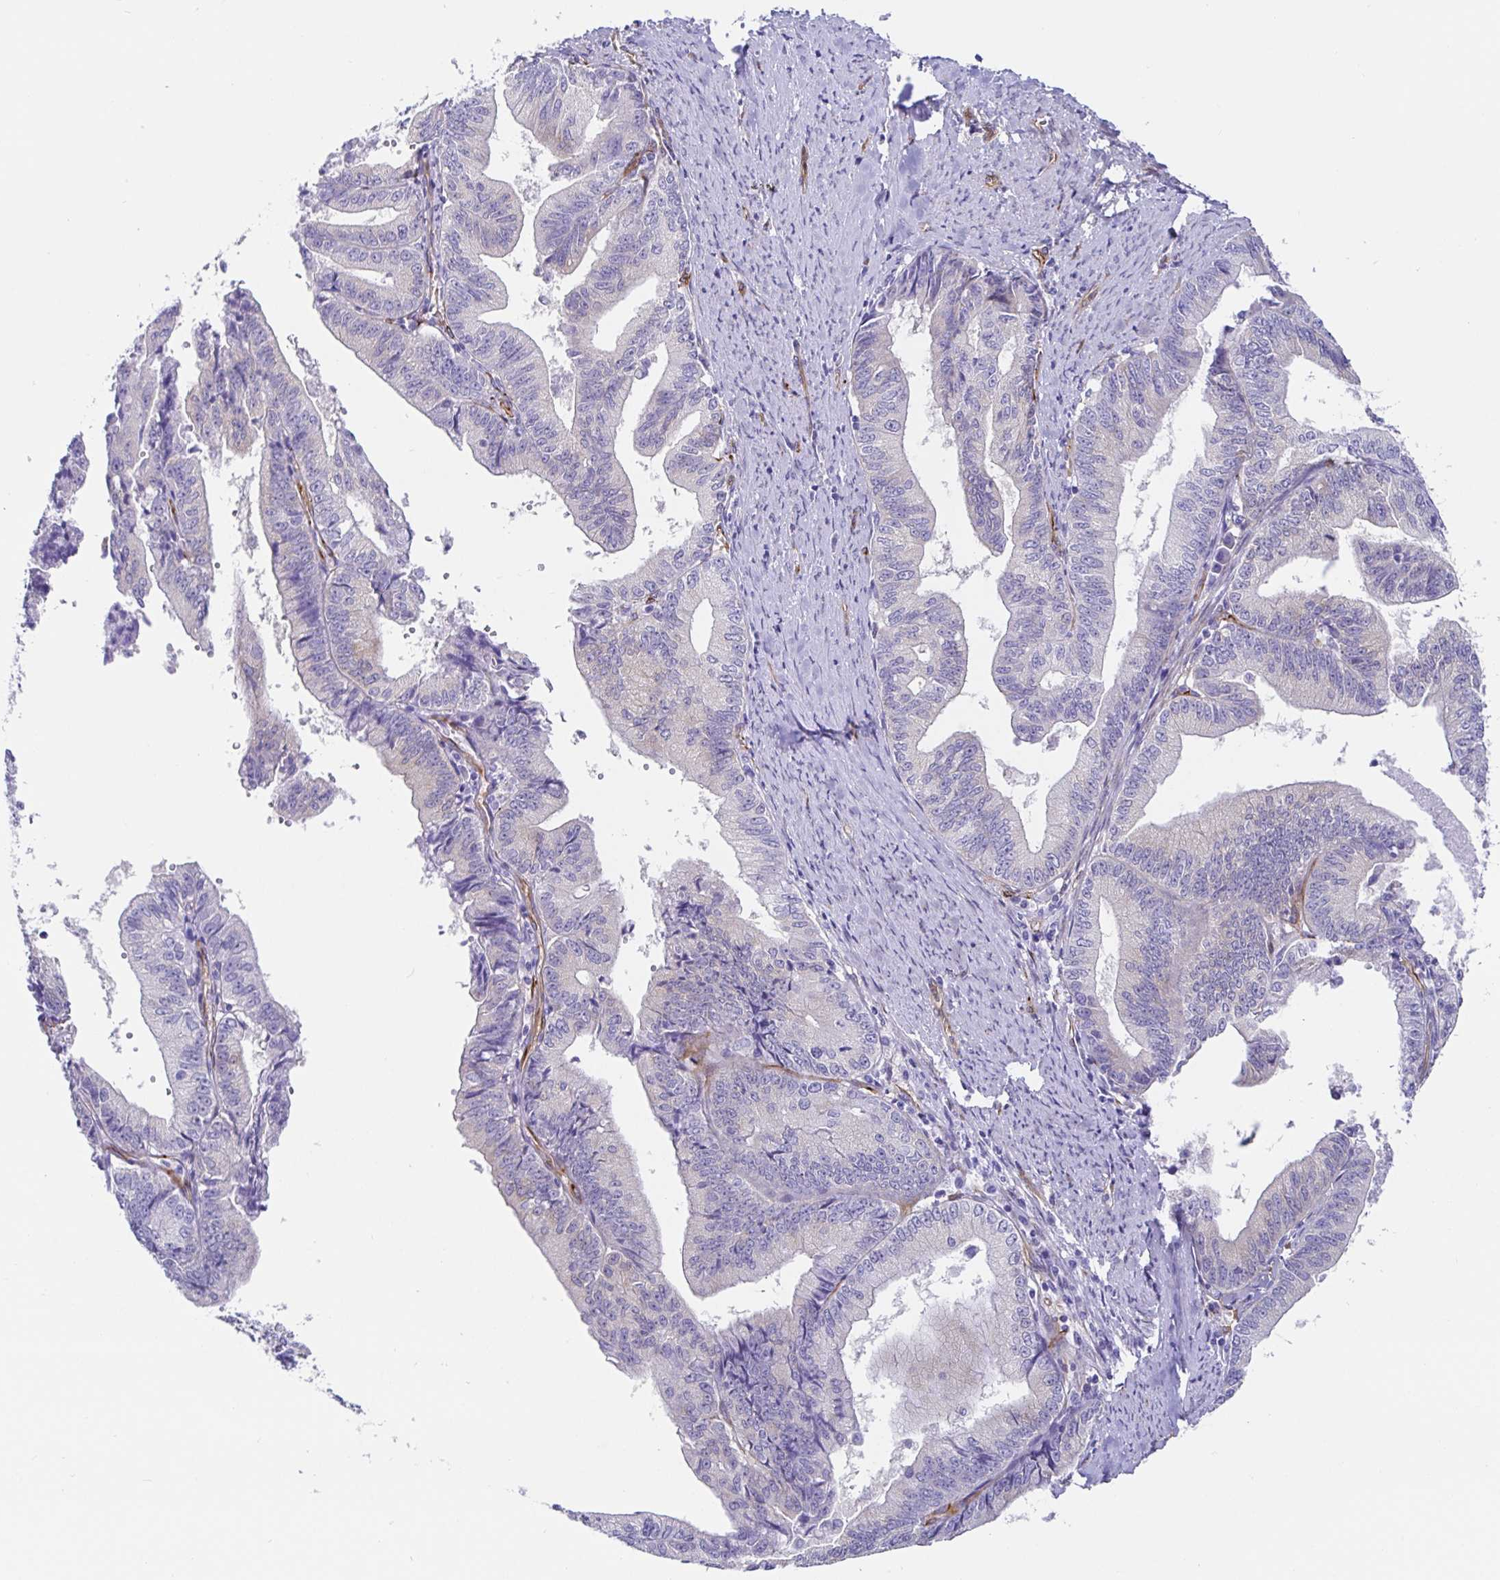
{"staining": {"intensity": "negative", "quantity": "none", "location": "none"}, "tissue": "endometrial cancer", "cell_type": "Tumor cells", "image_type": "cancer", "snomed": [{"axis": "morphology", "description": "Adenocarcinoma, NOS"}, {"axis": "topography", "description": "Endometrium"}], "caption": "Immunohistochemical staining of endometrial cancer (adenocarcinoma) reveals no significant expression in tumor cells.", "gene": "DOCK1", "patient": {"sex": "female", "age": 65}}